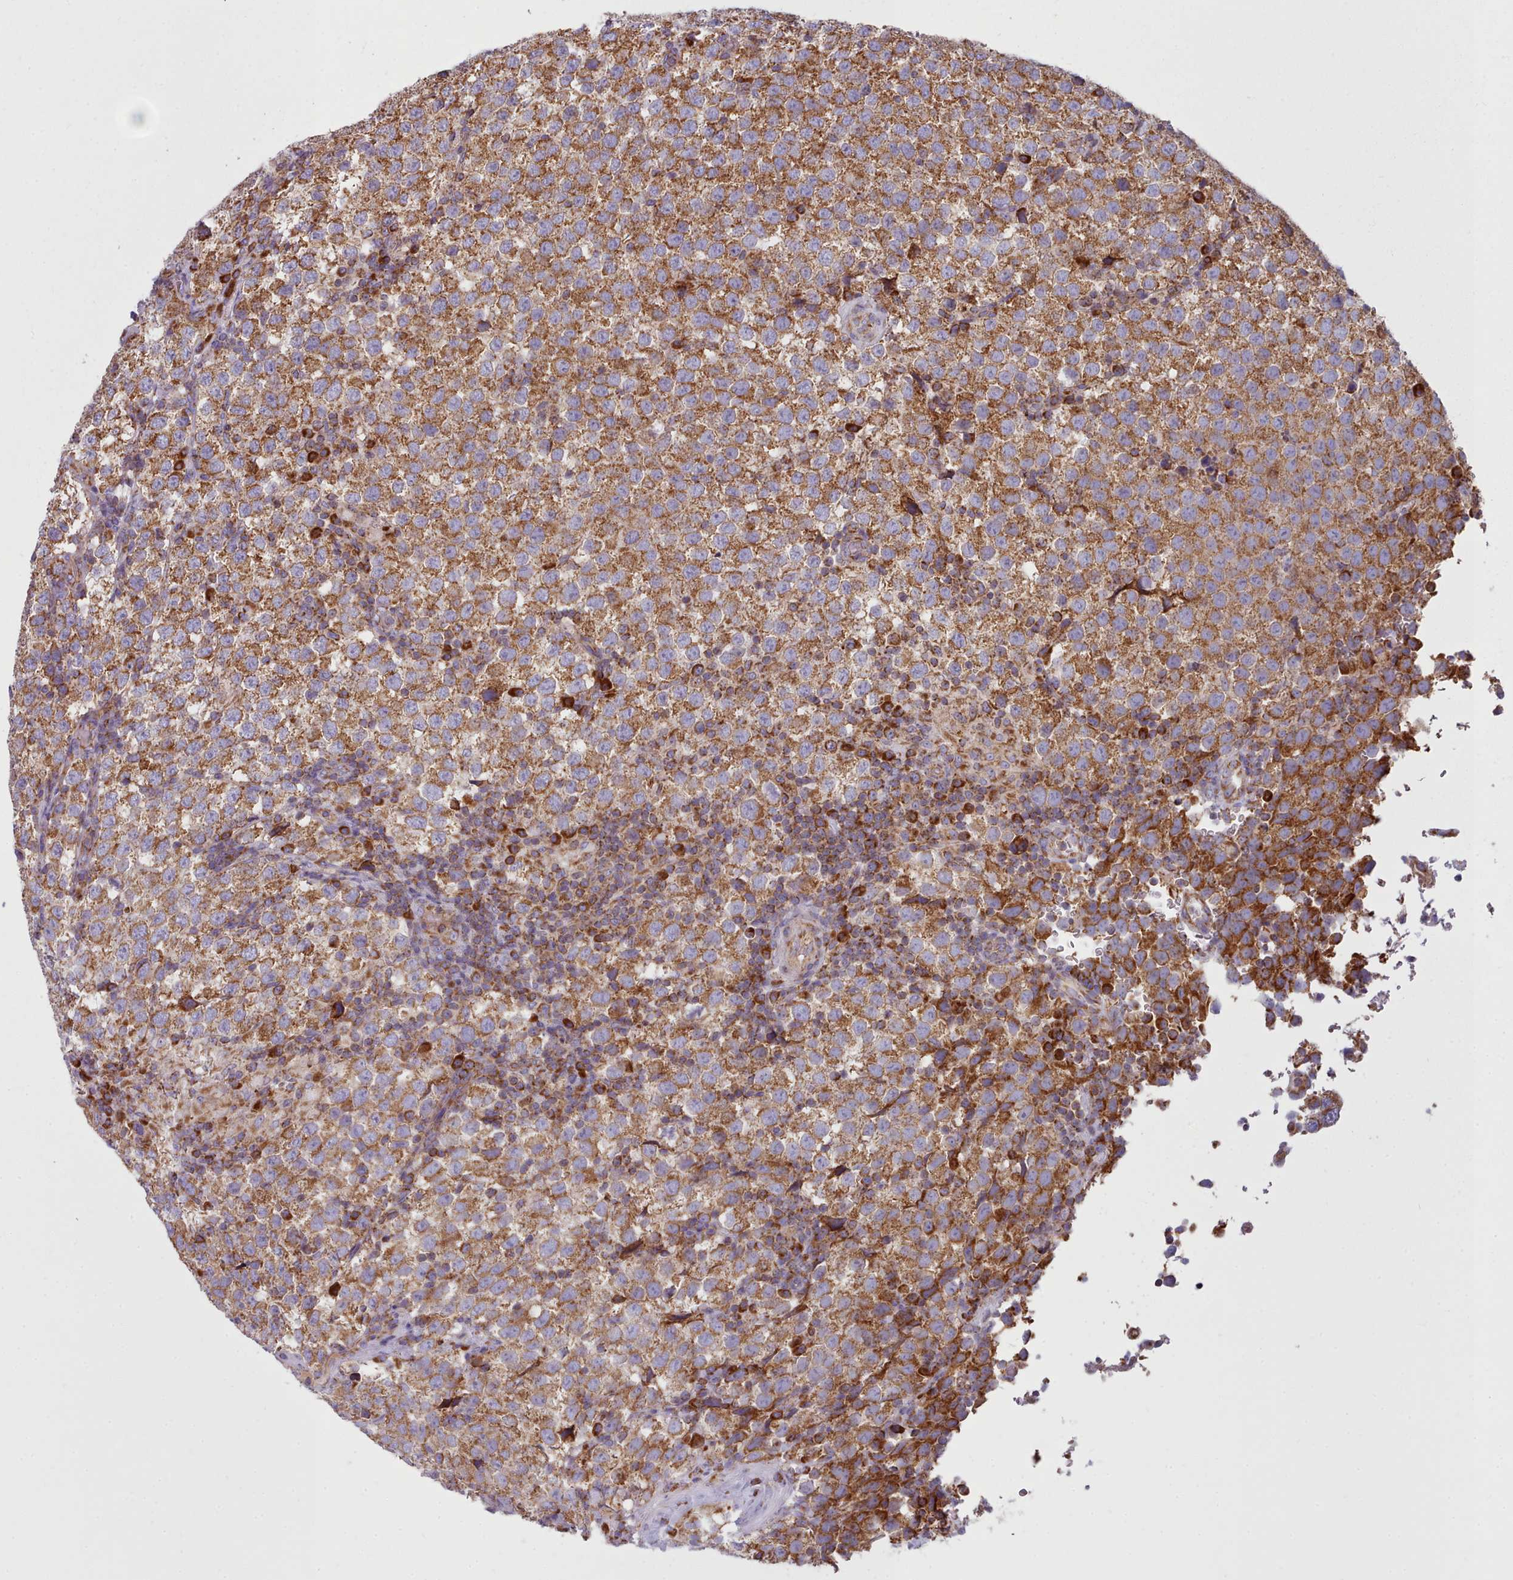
{"staining": {"intensity": "moderate", "quantity": ">75%", "location": "cytoplasmic/membranous"}, "tissue": "testis cancer", "cell_type": "Tumor cells", "image_type": "cancer", "snomed": [{"axis": "morphology", "description": "Seminoma, NOS"}, {"axis": "topography", "description": "Testis"}], "caption": "A medium amount of moderate cytoplasmic/membranous positivity is present in about >75% of tumor cells in testis seminoma tissue.", "gene": "SRP54", "patient": {"sex": "male", "age": 34}}